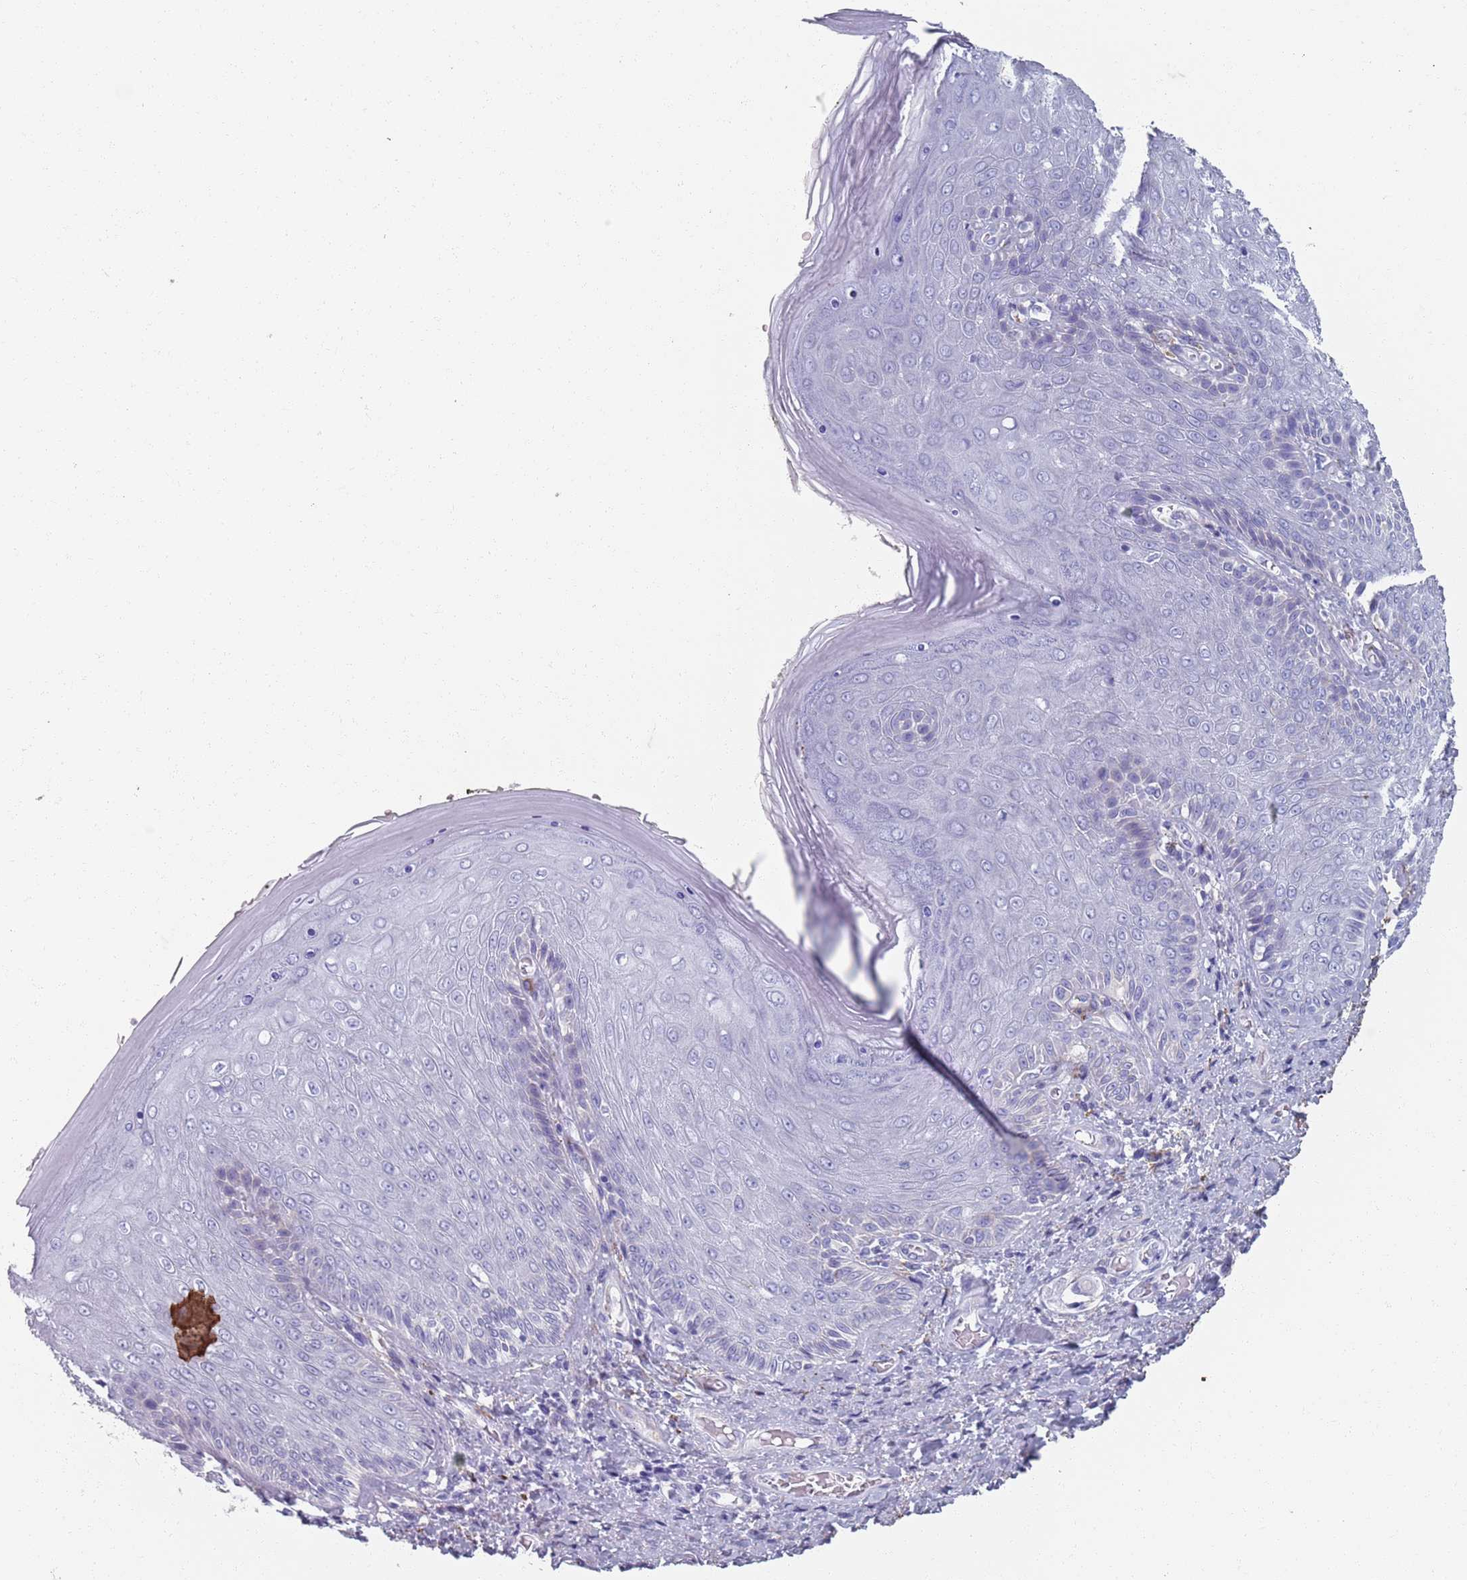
{"staining": {"intensity": "negative", "quantity": "none", "location": "none"}, "tissue": "skin", "cell_type": "Epidermal cells", "image_type": "normal", "snomed": [{"axis": "morphology", "description": "Normal tissue, NOS"}, {"axis": "topography", "description": "Anal"}], "caption": "Immunohistochemistry image of benign skin stained for a protein (brown), which exhibits no expression in epidermal cells. (DAB (3,3'-diaminobenzidine) immunohistochemistry (IHC), high magnification).", "gene": "PLOD1", "patient": {"sex": "female", "age": 89}}